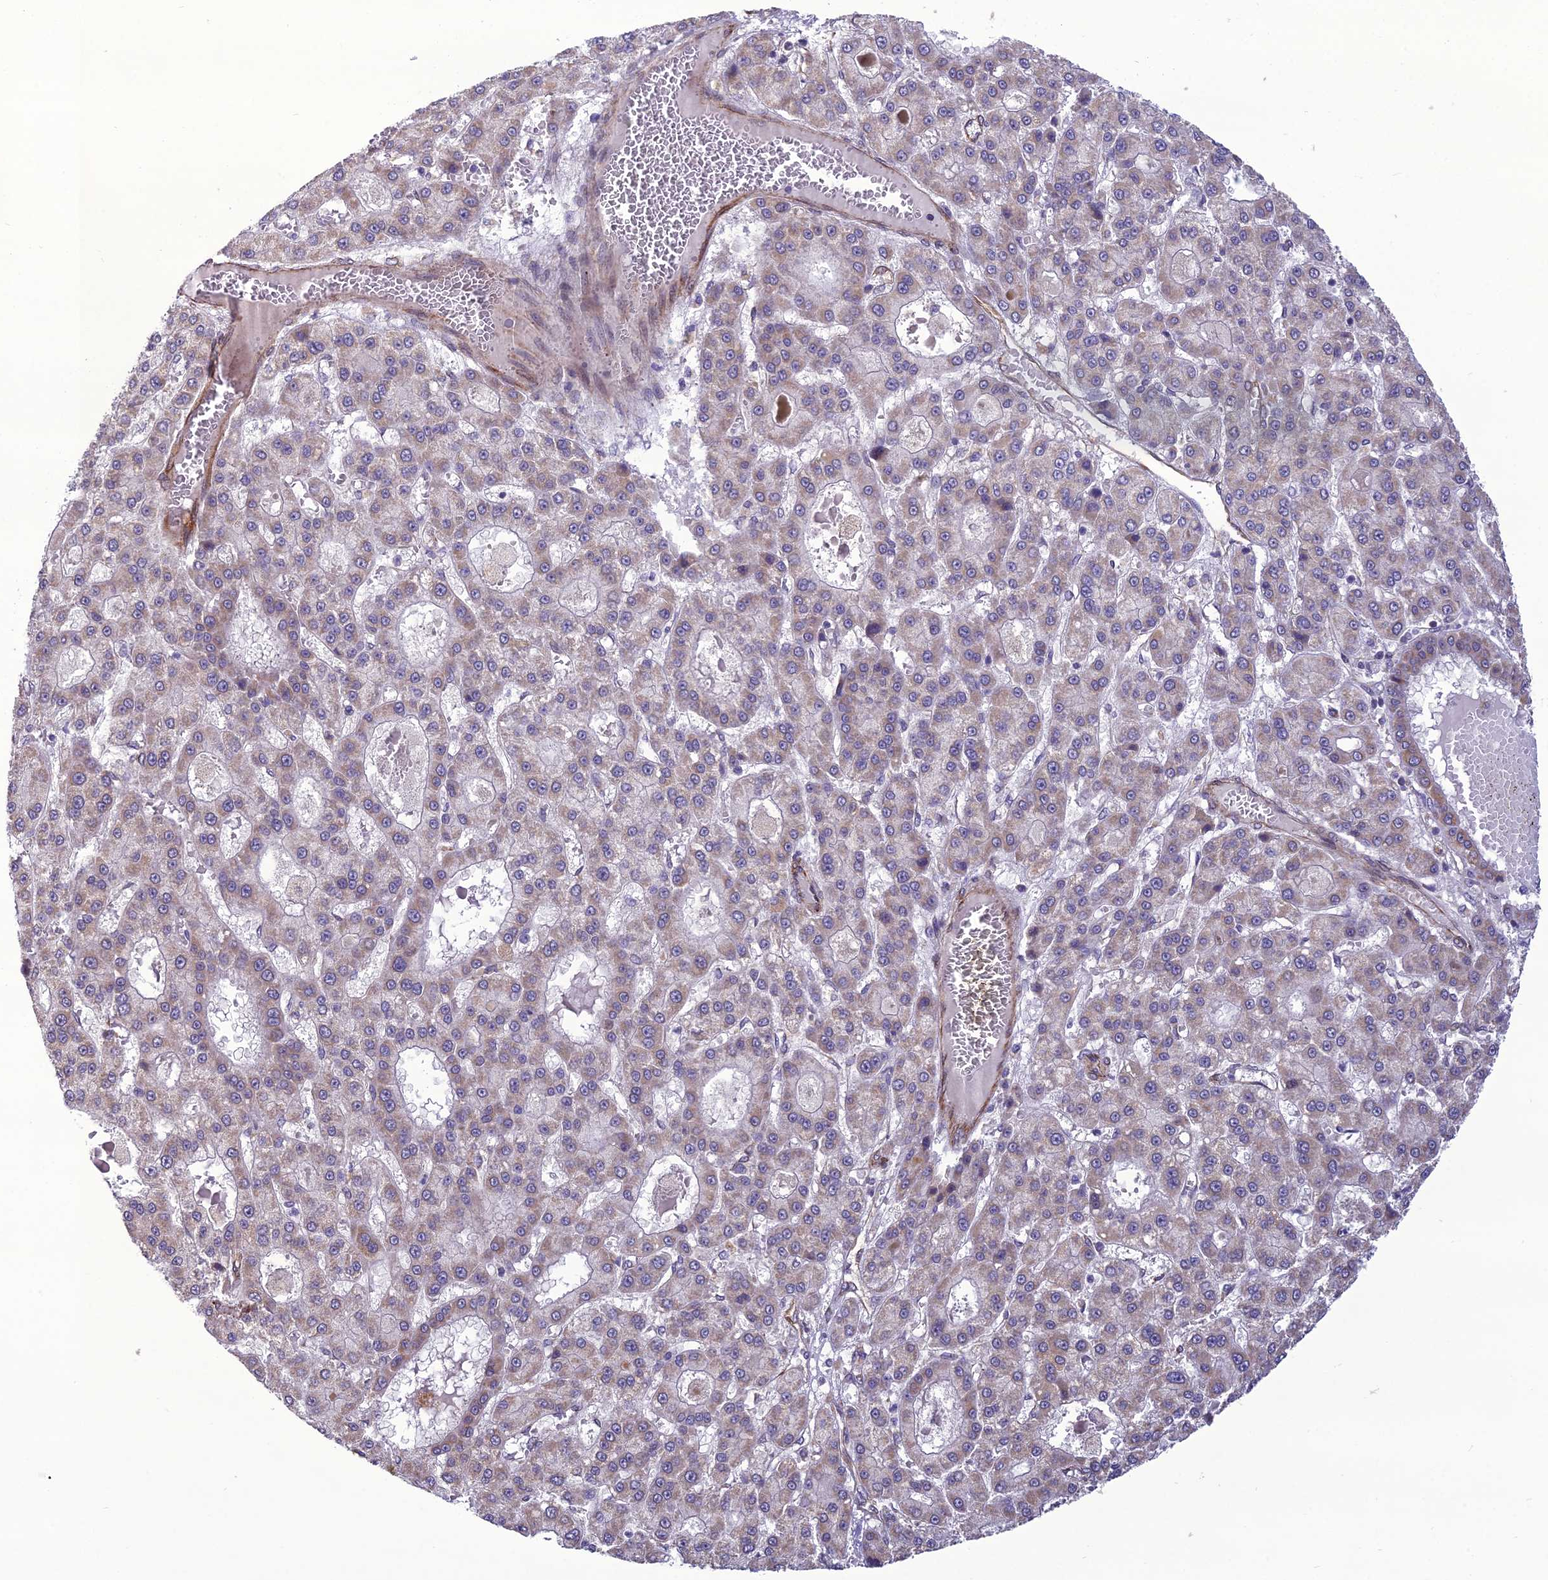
{"staining": {"intensity": "weak", "quantity": "25%-75%", "location": "cytoplasmic/membranous"}, "tissue": "liver cancer", "cell_type": "Tumor cells", "image_type": "cancer", "snomed": [{"axis": "morphology", "description": "Carcinoma, Hepatocellular, NOS"}, {"axis": "topography", "description": "Liver"}], "caption": "A high-resolution photomicrograph shows immunohistochemistry (IHC) staining of liver hepatocellular carcinoma, which shows weak cytoplasmic/membranous staining in about 25%-75% of tumor cells.", "gene": "NODAL", "patient": {"sex": "male", "age": 70}}